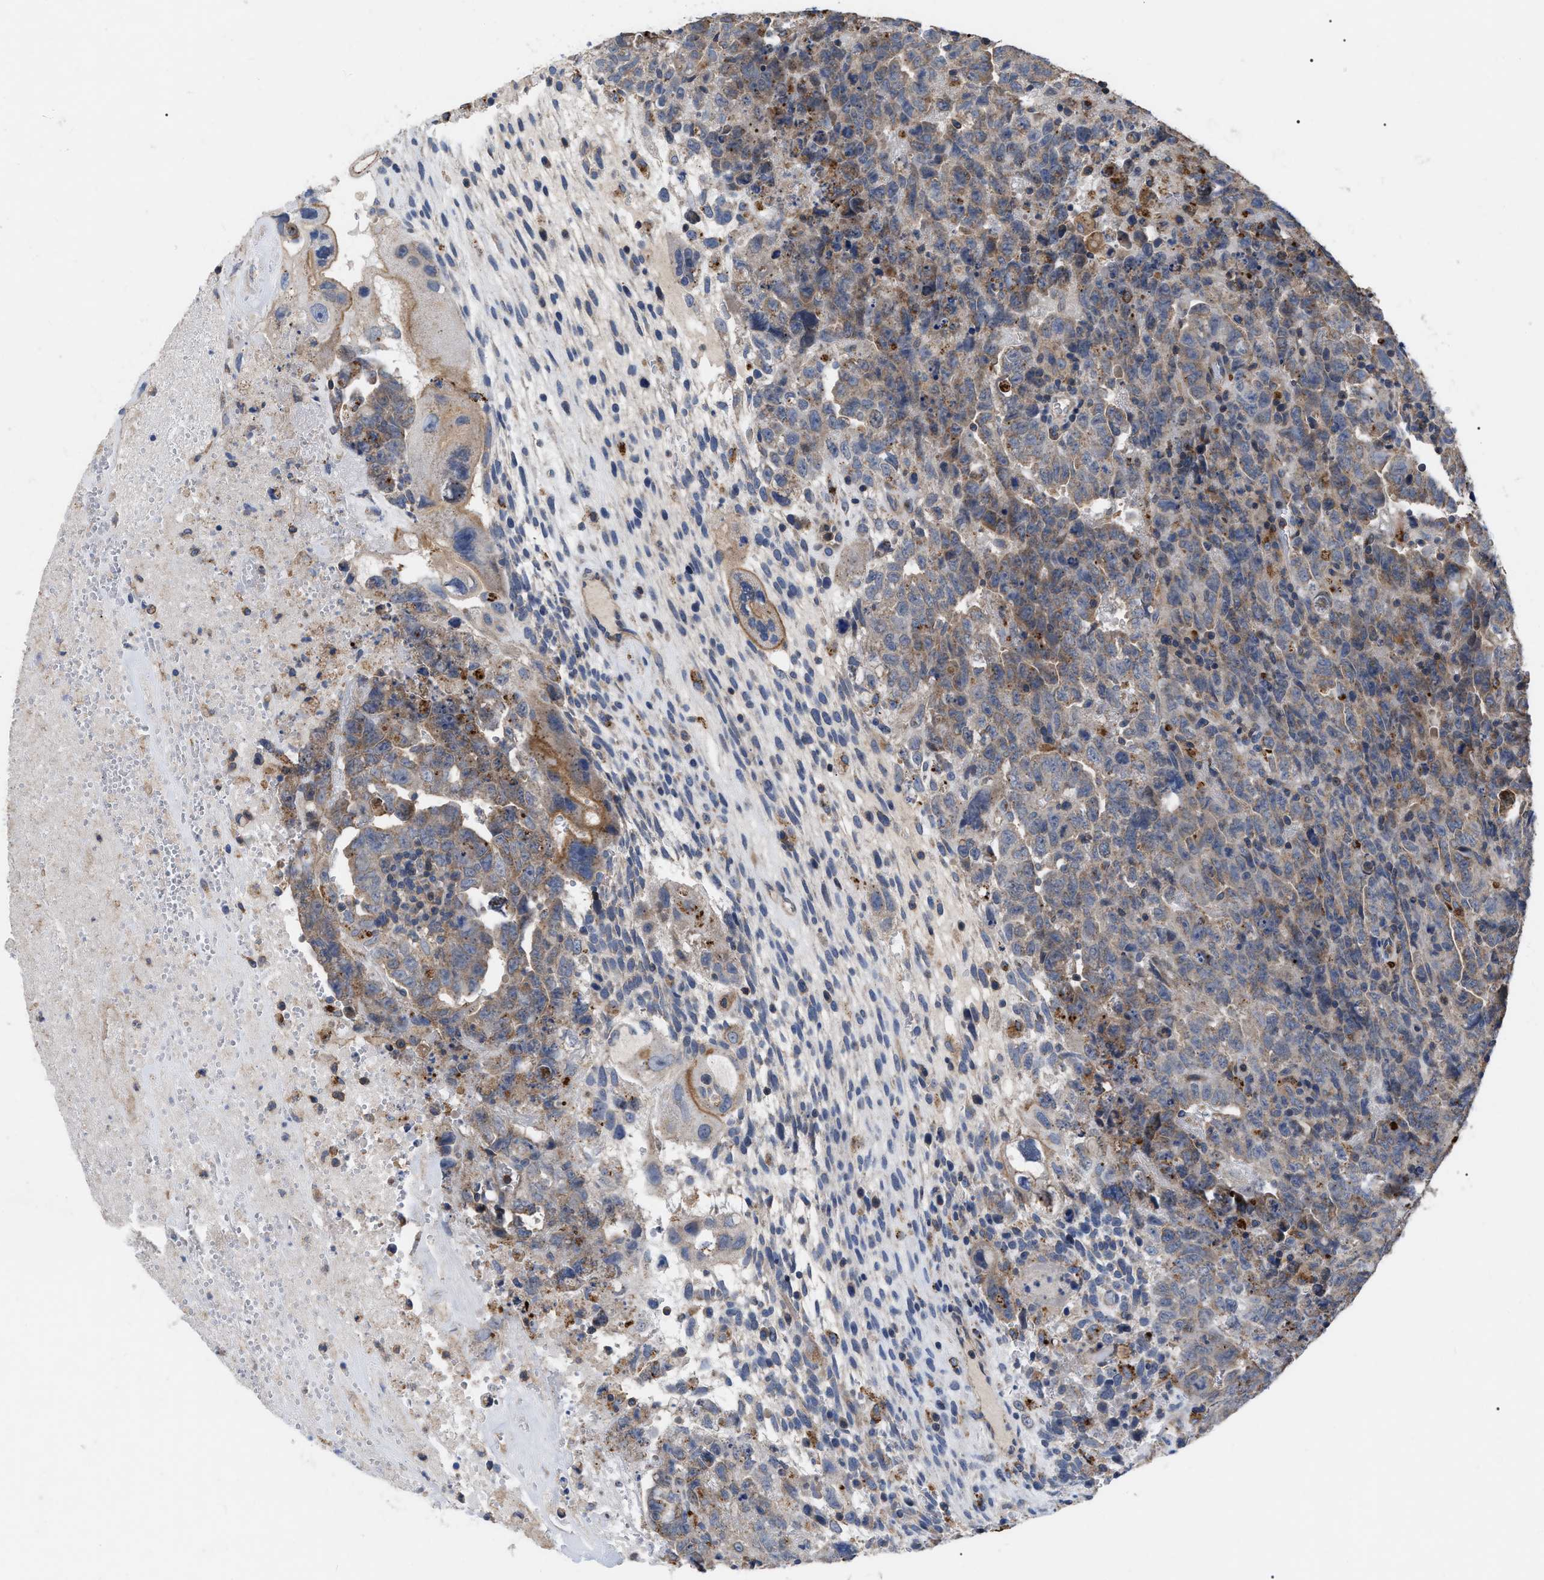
{"staining": {"intensity": "weak", "quantity": ">75%", "location": "cytoplasmic/membranous"}, "tissue": "testis cancer", "cell_type": "Tumor cells", "image_type": "cancer", "snomed": [{"axis": "morphology", "description": "Carcinoma, Embryonal, NOS"}, {"axis": "topography", "description": "Testis"}], "caption": "Protein expression analysis of human testis cancer (embryonal carcinoma) reveals weak cytoplasmic/membranous positivity in approximately >75% of tumor cells.", "gene": "FAM171A2", "patient": {"sex": "male", "age": 28}}